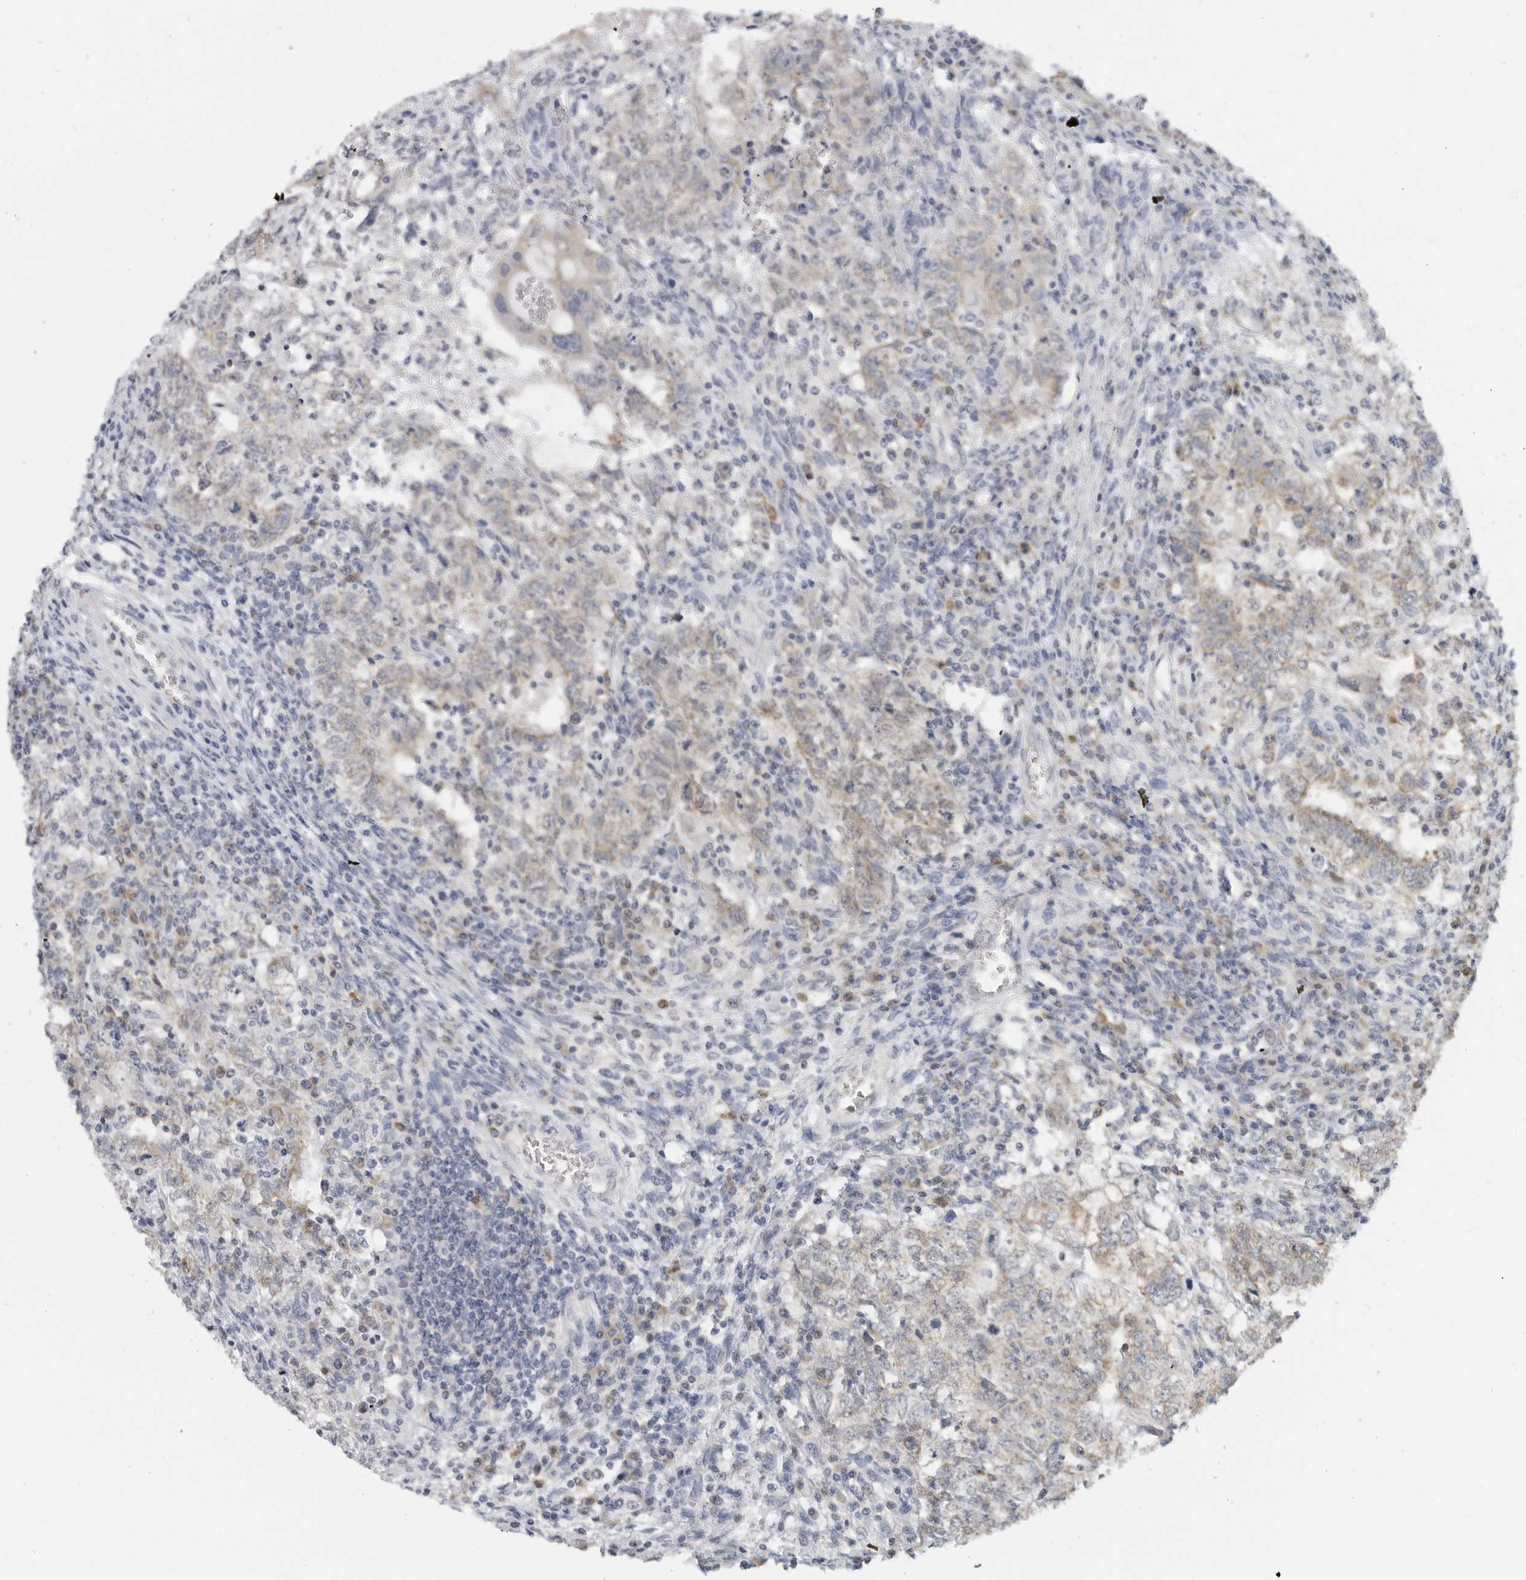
{"staining": {"intensity": "weak", "quantity": ">75%", "location": "cytoplasmic/membranous"}, "tissue": "testis cancer", "cell_type": "Tumor cells", "image_type": "cancer", "snomed": [{"axis": "morphology", "description": "Carcinoma, Embryonal, NOS"}, {"axis": "topography", "description": "Testis"}], "caption": "High-magnification brightfield microscopy of testis cancer (embryonal carcinoma) stained with DAB (brown) and counterstained with hematoxylin (blue). tumor cells exhibit weak cytoplasmic/membranous expression is seen in approximately>75% of cells.", "gene": "IL12RB2", "patient": {"sex": "male", "age": 26}}